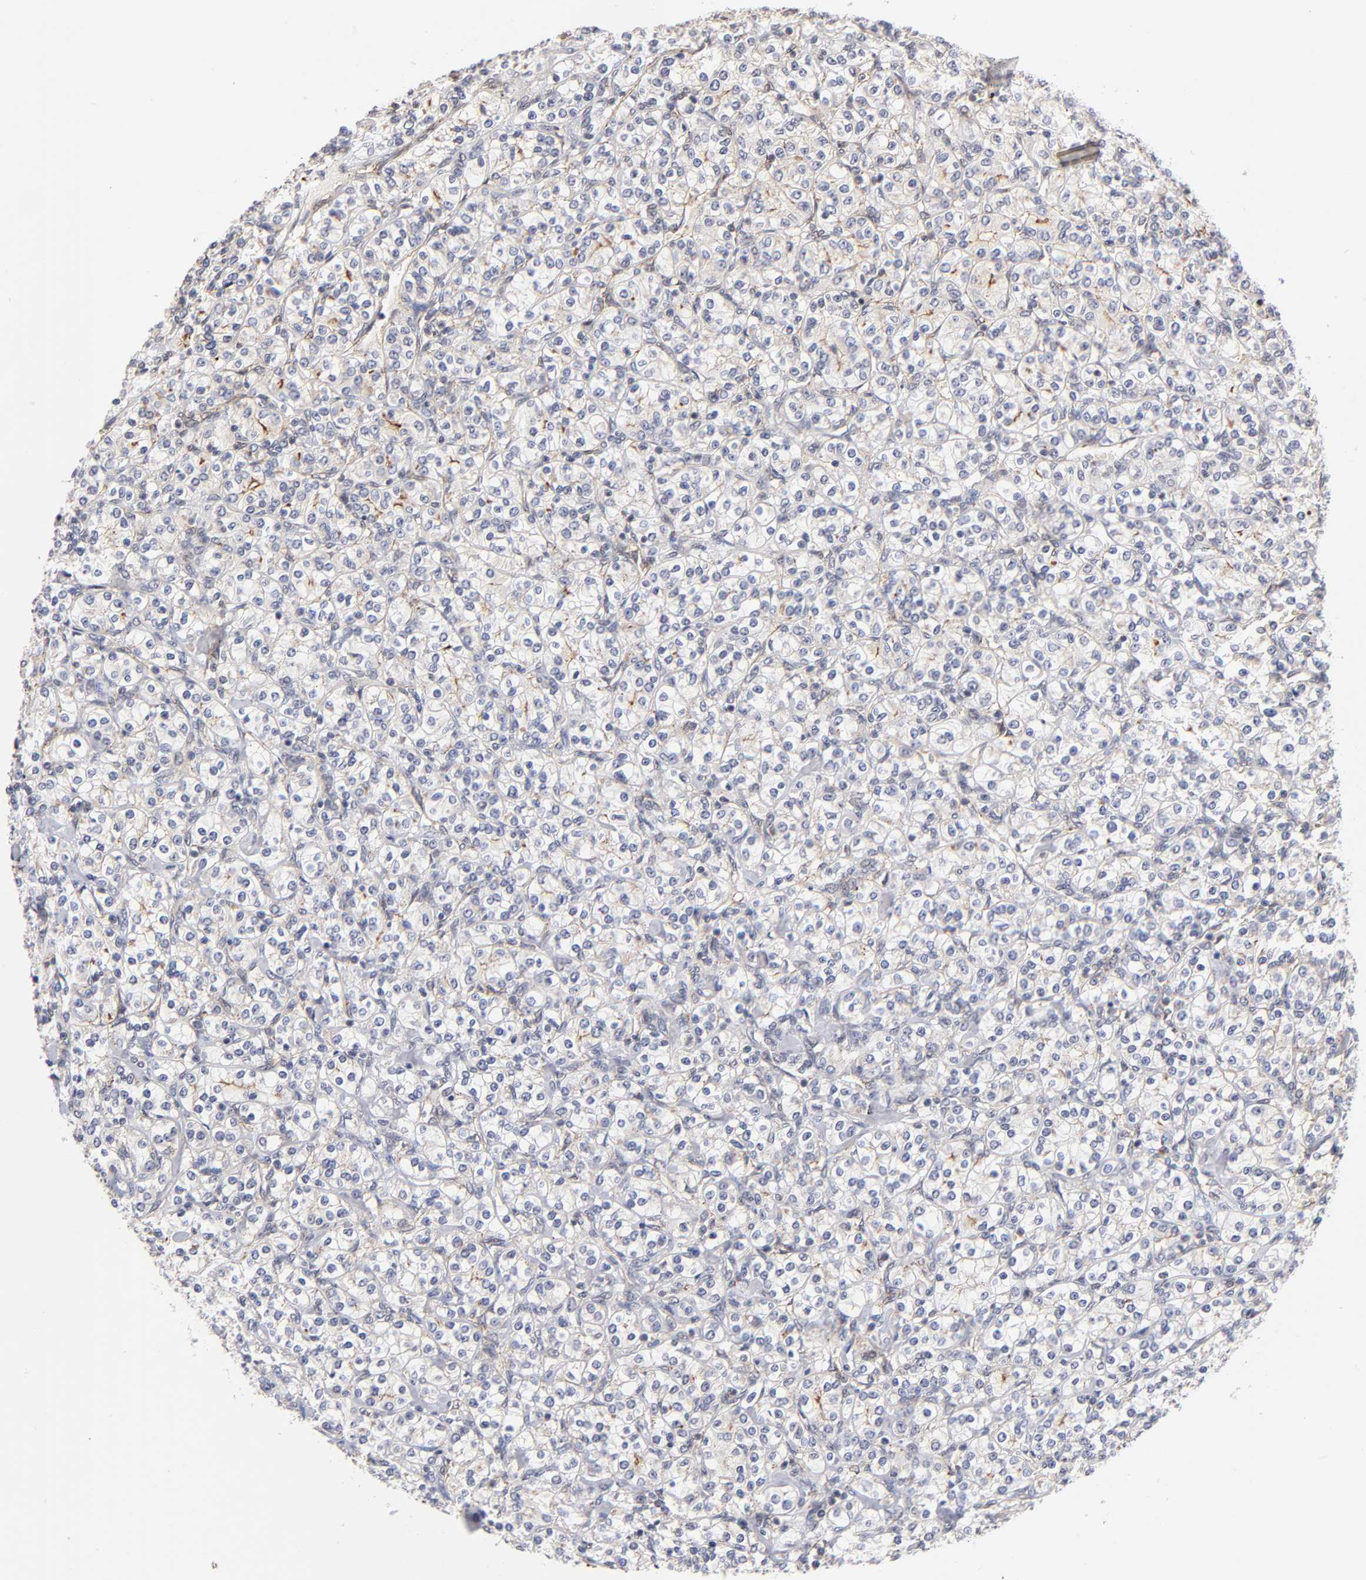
{"staining": {"intensity": "negative", "quantity": "none", "location": "none"}, "tissue": "renal cancer", "cell_type": "Tumor cells", "image_type": "cancer", "snomed": [{"axis": "morphology", "description": "Adenocarcinoma, NOS"}, {"axis": "topography", "description": "Kidney"}], "caption": "Renal cancer (adenocarcinoma) stained for a protein using immunohistochemistry (IHC) exhibits no expression tumor cells.", "gene": "GABPA", "patient": {"sex": "male", "age": 77}}